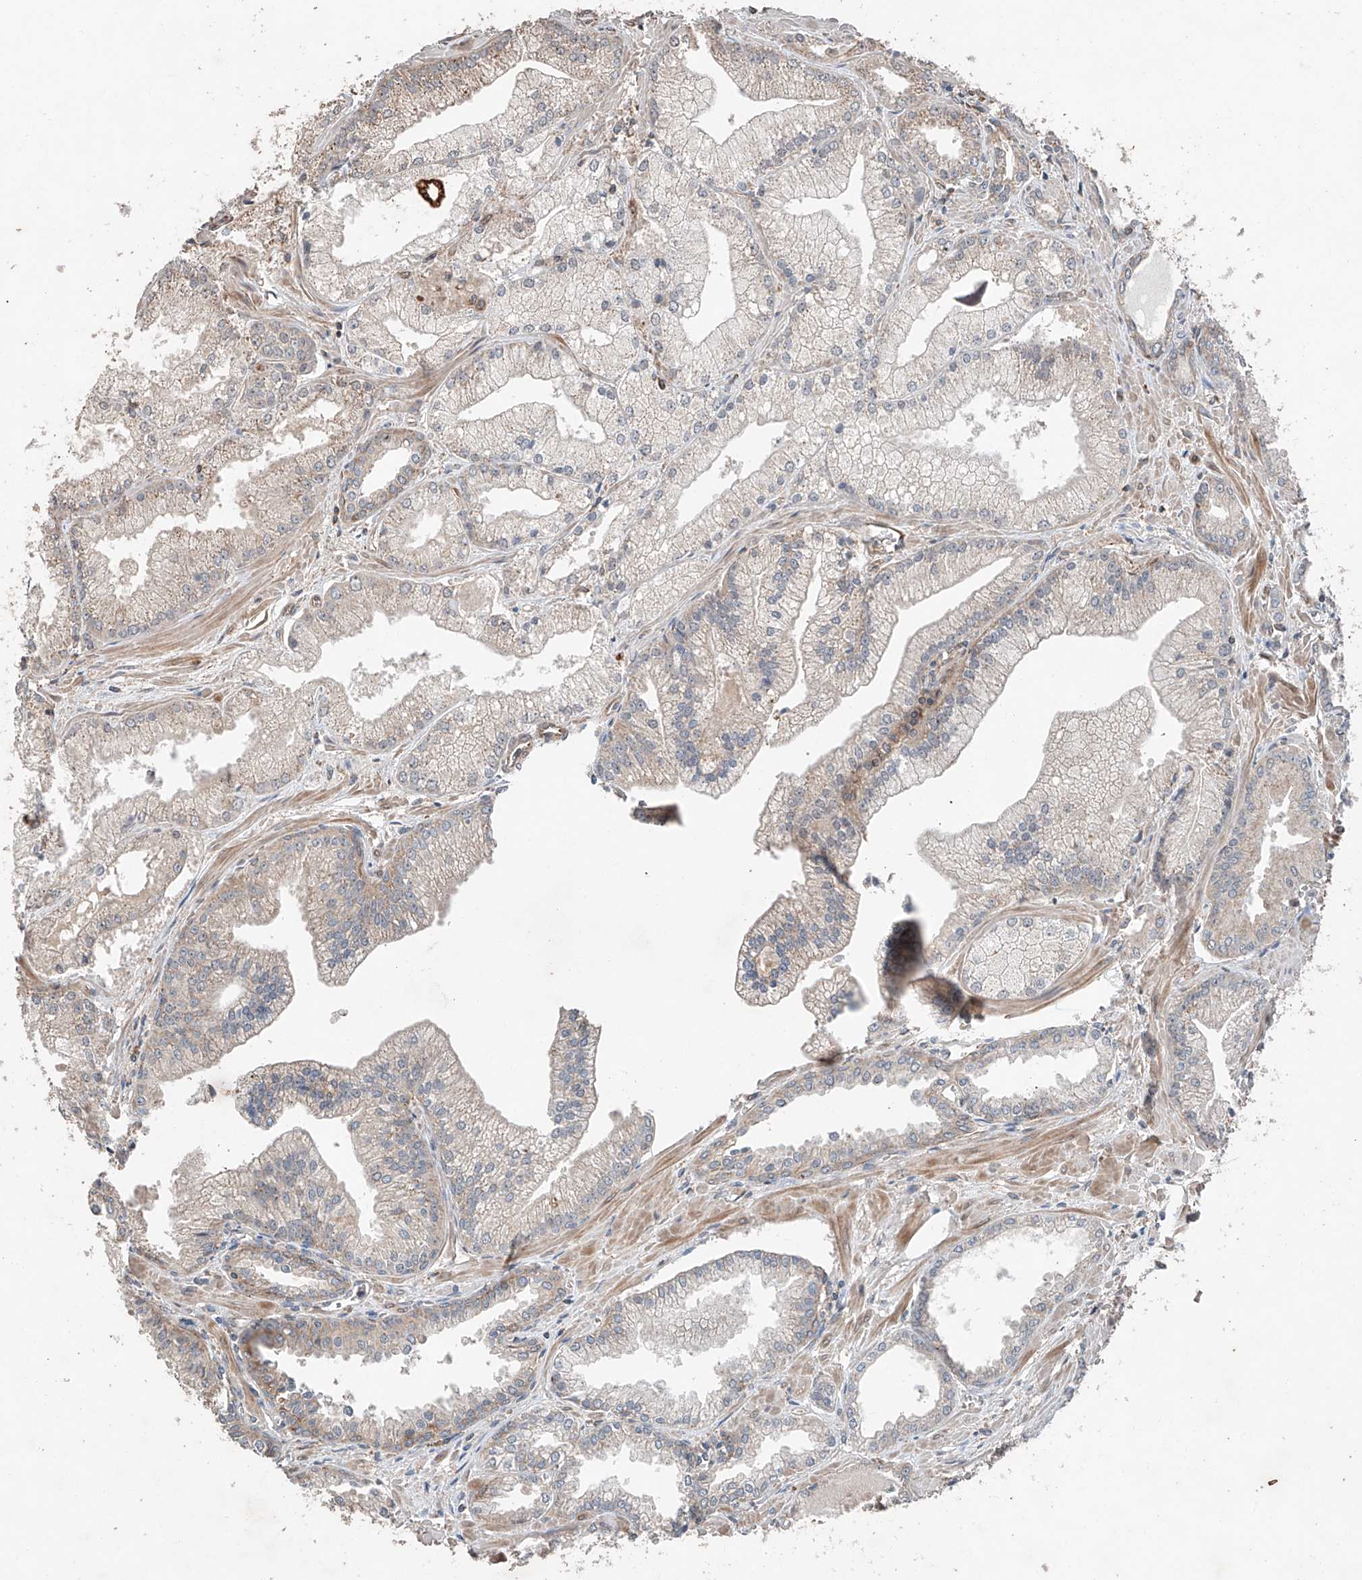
{"staining": {"intensity": "weak", "quantity": "25%-75%", "location": "cytoplasmic/membranous"}, "tissue": "prostate cancer", "cell_type": "Tumor cells", "image_type": "cancer", "snomed": [{"axis": "morphology", "description": "Adenocarcinoma, Low grade"}, {"axis": "topography", "description": "Prostate"}], "caption": "Human prostate adenocarcinoma (low-grade) stained for a protein (brown) demonstrates weak cytoplasmic/membranous positive expression in approximately 25%-75% of tumor cells.", "gene": "AP4B1", "patient": {"sex": "male", "age": 67}}